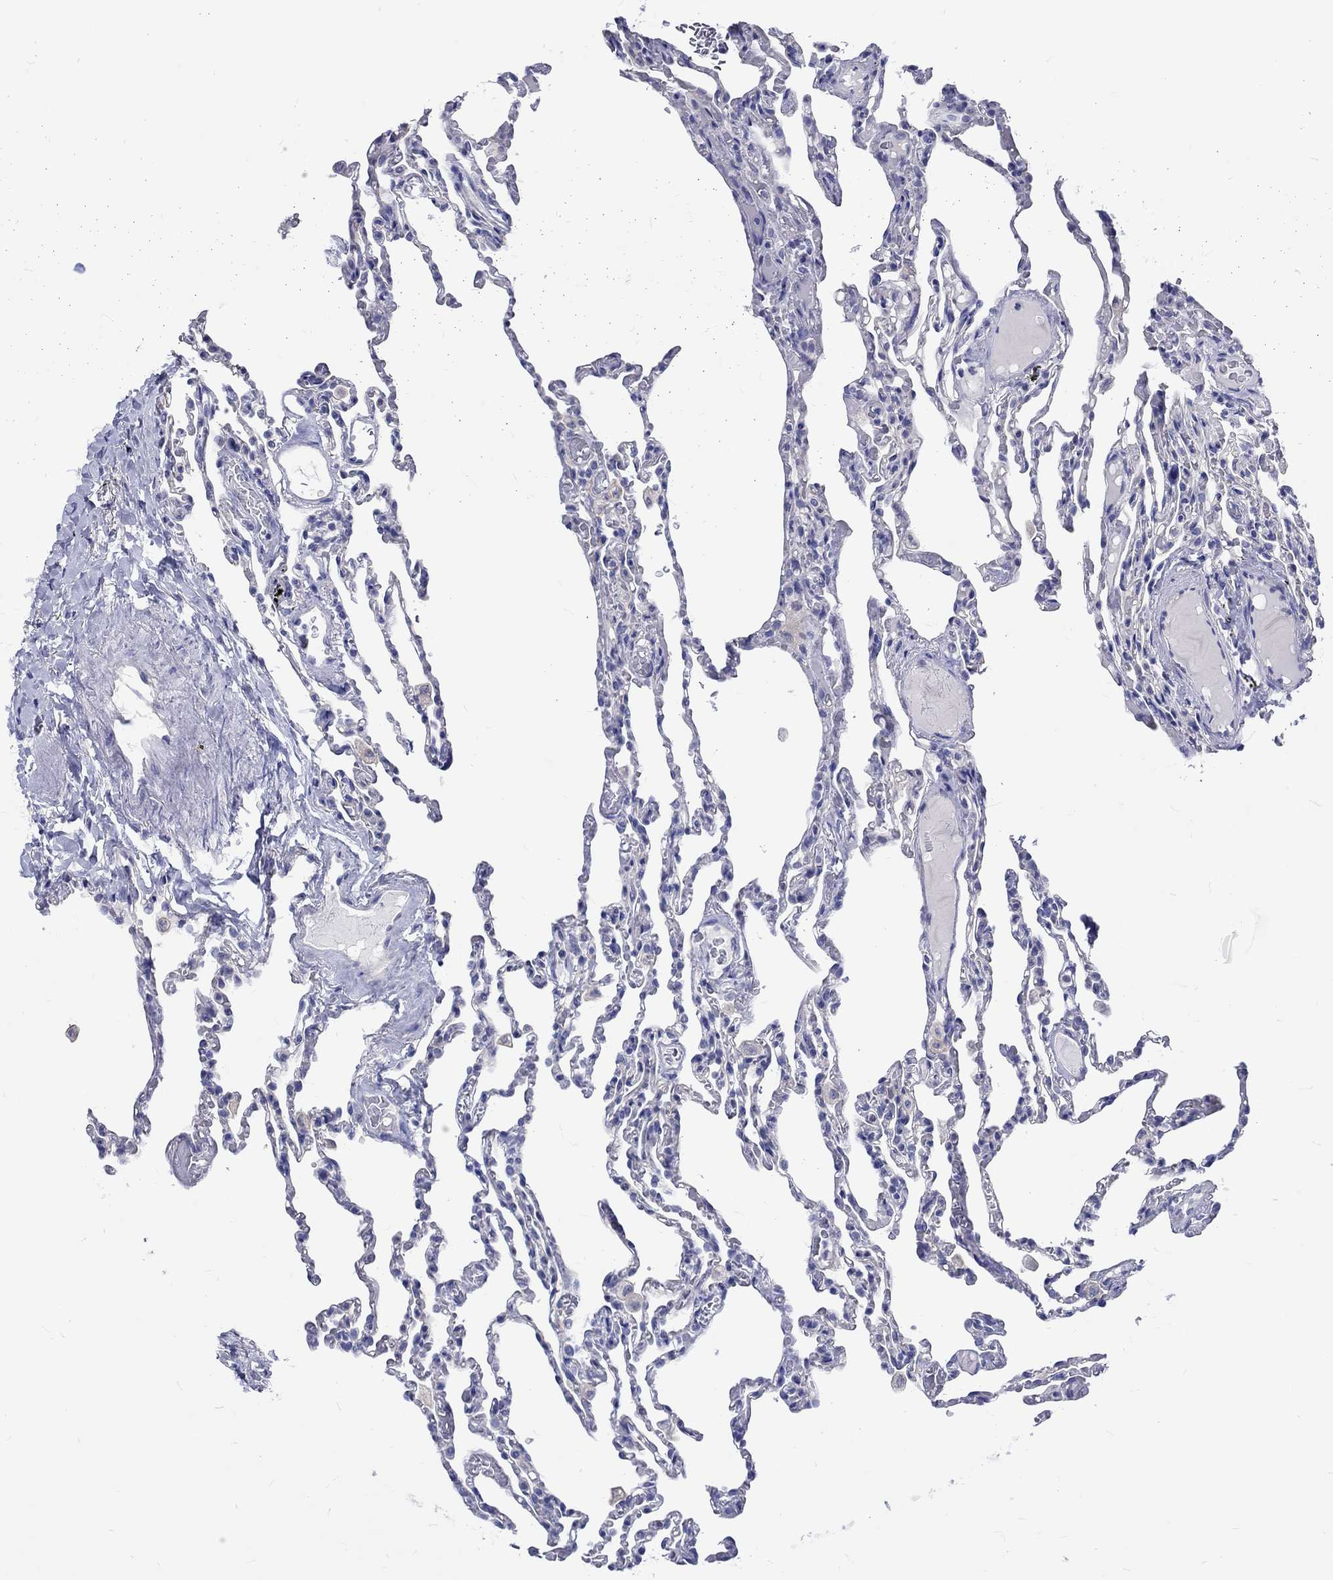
{"staining": {"intensity": "negative", "quantity": "none", "location": "none"}, "tissue": "lung", "cell_type": "Alveolar cells", "image_type": "normal", "snomed": [{"axis": "morphology", "description": "Normal tissue, NOS"}, {"axis": "topography", "description": "Lung"}], "caption": "A high-resolution micrograph shows IHC staining of benign lung, which reveals no significant expression in alveolar cells.", "gene": "SH2D7", "patient": {"sex": "female", "age": 43}}